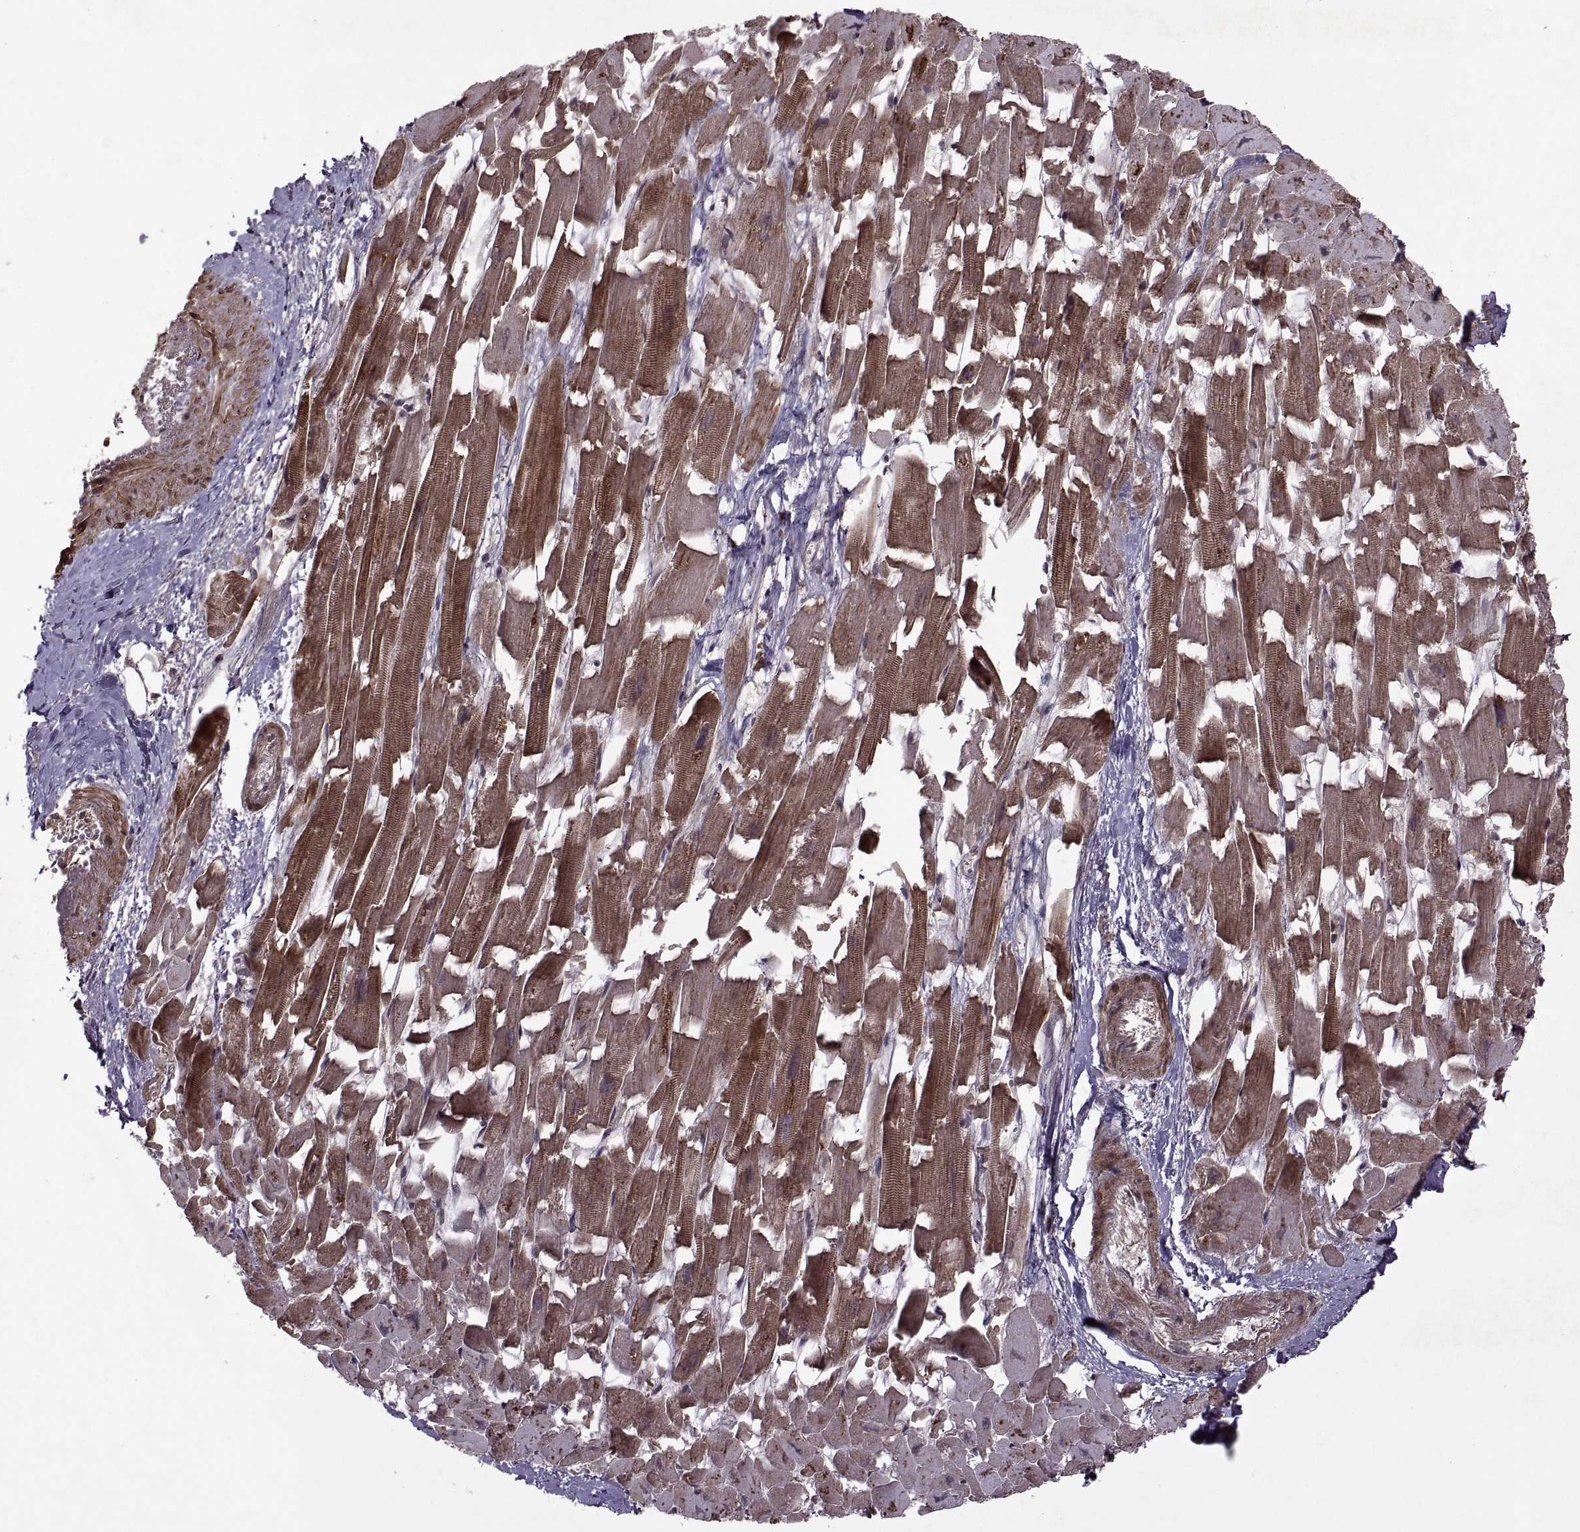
{"staining": {"intensity": "moderate", "quantity": ">75%", "location": "cytoplasmic/membranous"}, "tissue": "heart muscle", "cell_type": "Cardiomyocytes", "image_type": "normal", "snomed": [{"axis": "morphology", "description": "Normal tissue, NOS"}, {"axis": "topography", "description": "Heart"}], "caption": "Immunohistochemistry staining of normal heart muscle, which exhibits medium levels of moderate cytoplasmic/membranous expression in about >75% of cardiomyocytes indicating moderate cytoplasmic/membranous protein expression. The staining was performed using DAB (brown) for protein detection and nuclei were counterstained in hematoxylin (blue).", "gene": "PTOV1", "patient": {"sex": "female", "age": 64}}